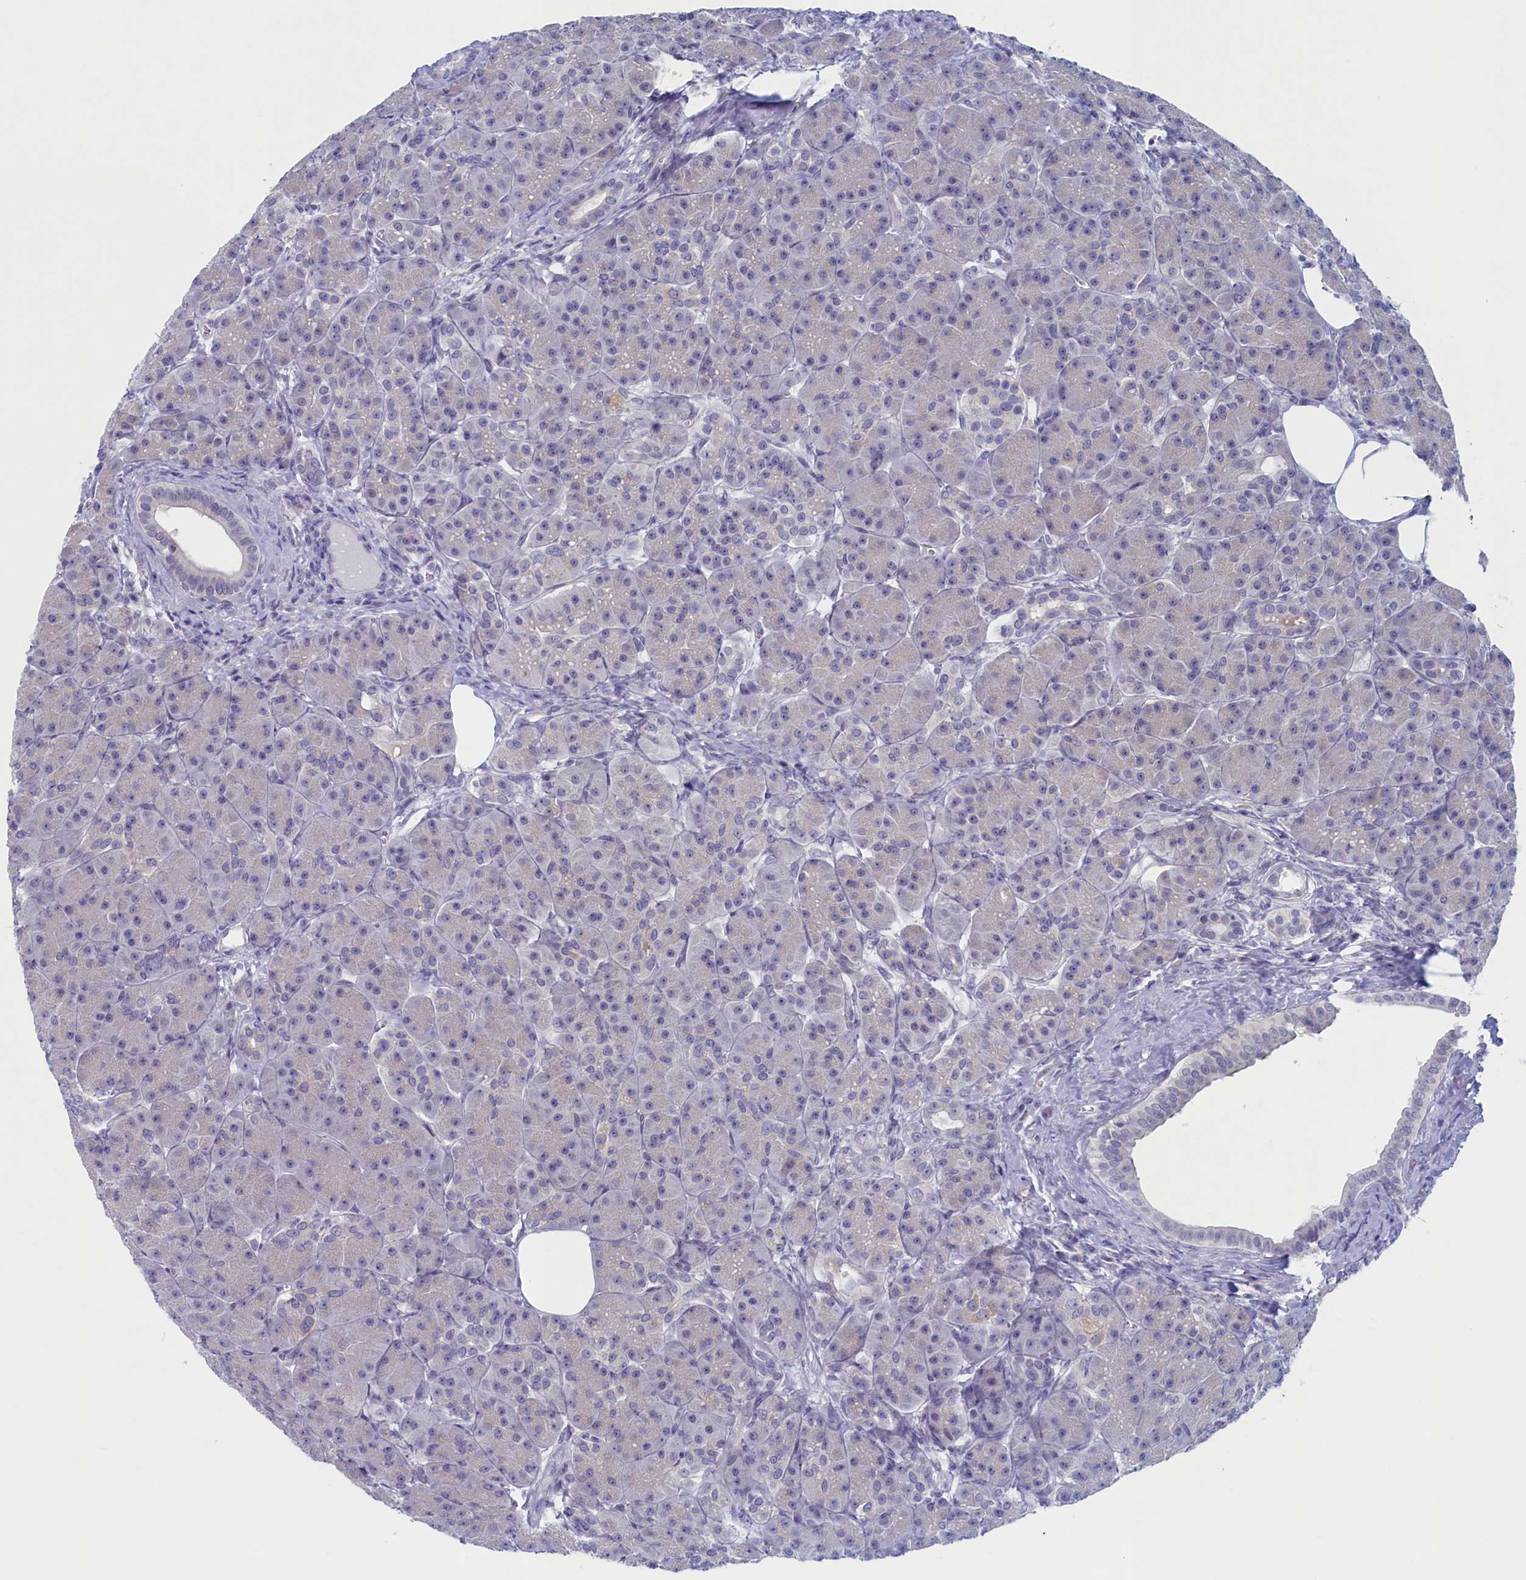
{"staining": {"intensity": "negative", "quantity": "none", "location": "none"}, "tissue": "pancreas", "cell_type": "Exocrine glandular cells", "image_type": "normal", "snomed": [{"axis": "morphology", "description": "Normal tissue, NOS"}, {"axis": "topography", "description": "Pancreas"}], "caption": "A micrograph of pancreas stained for a protein shows no brown staining in exocrine glandular cells.", "gene": "WDR76", "patient": {"sex": "male", "age": 63}}